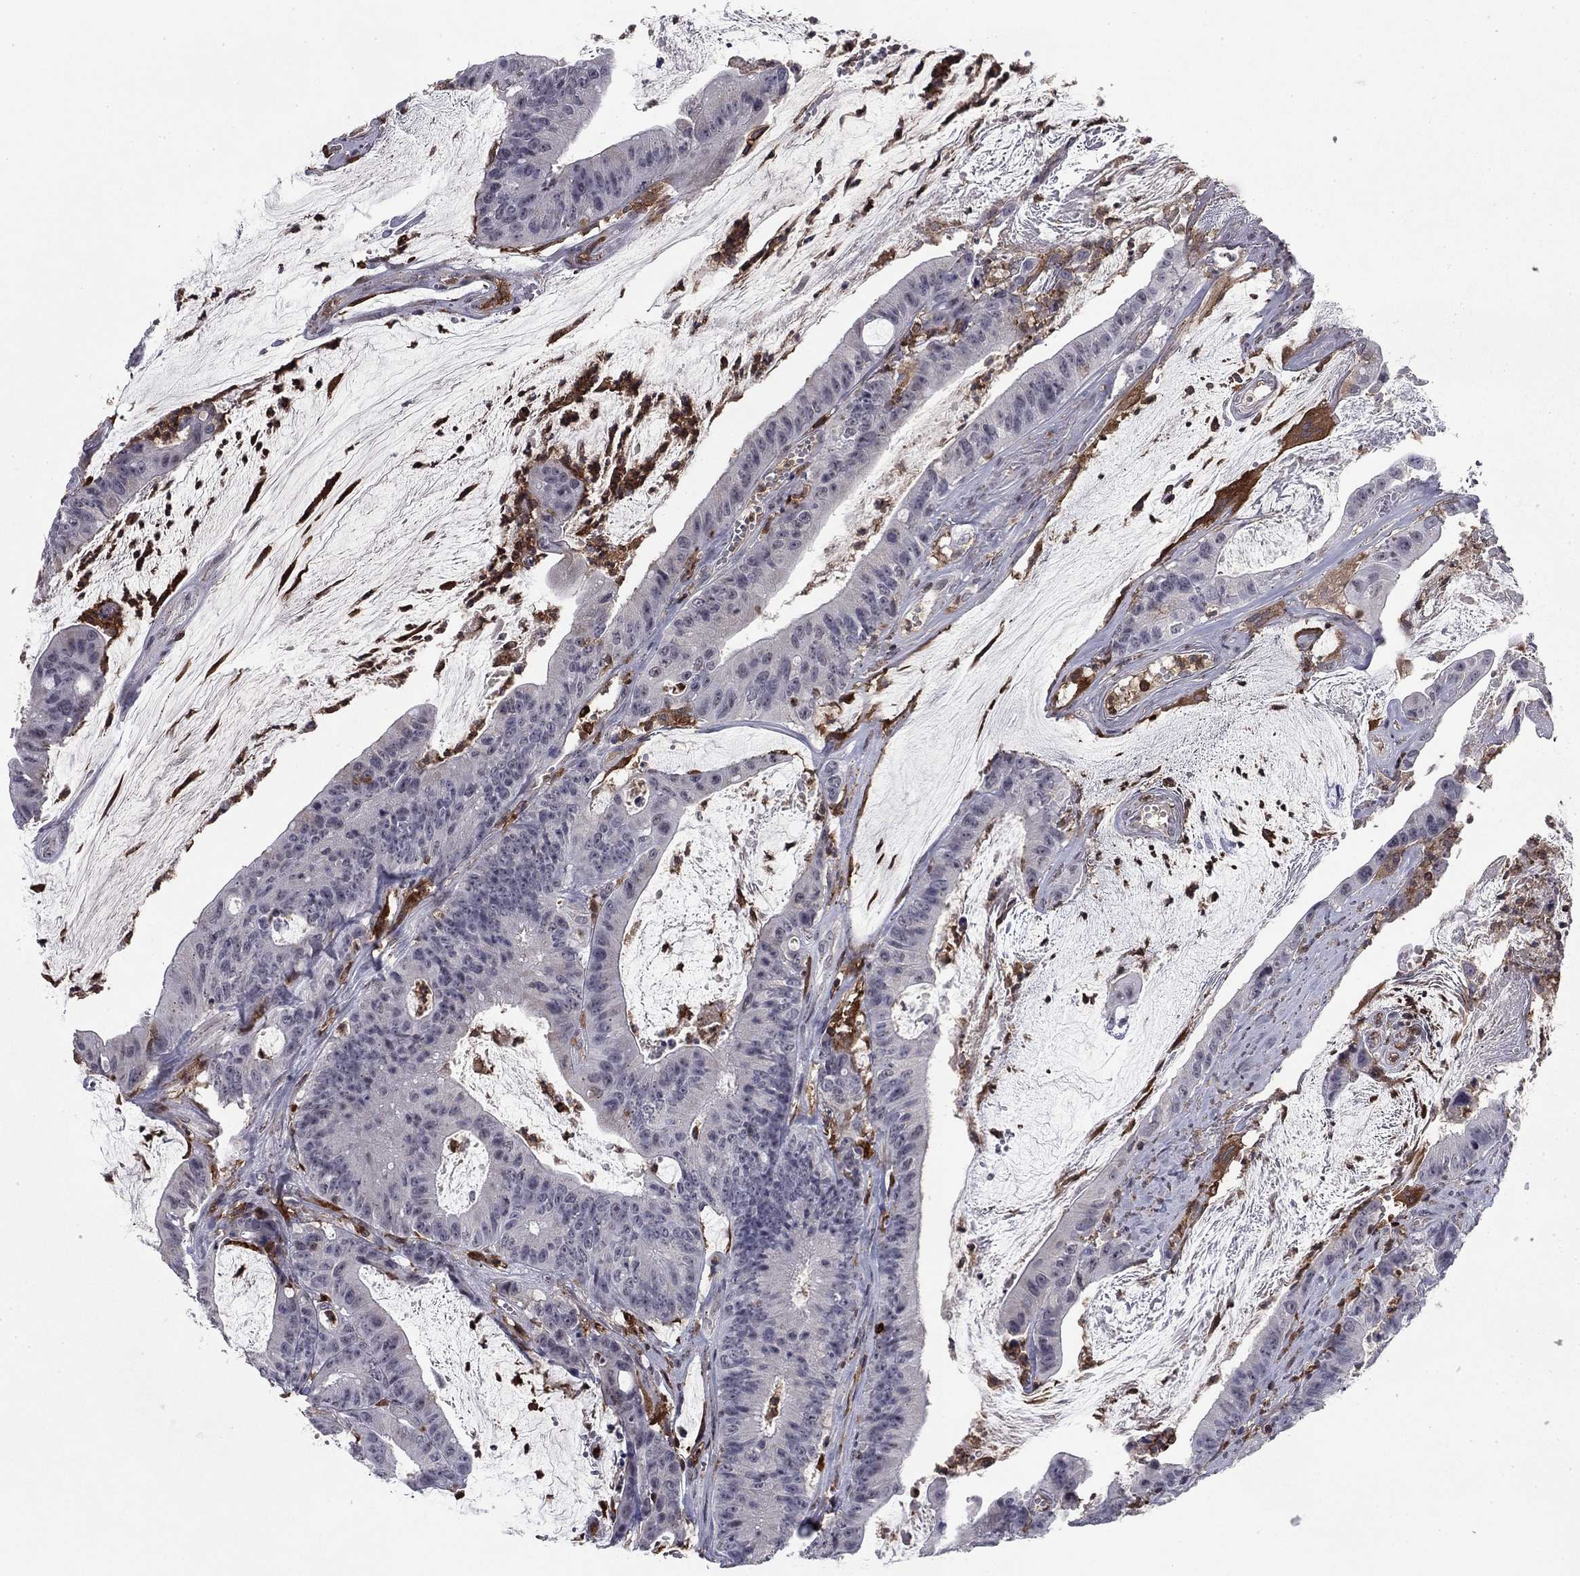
{"staining": {"intensity": "negative", "quantity": "none", "location": "none"}, "tissue": "colorectal cancer", "cell_type": "Tumor cells", "image_type": "cancer", "snomed": [{"axis": "morphology", "description": "Adenocarcinoma, NOS"}, {"axis": "topography", "description": "Colon"}], "caption": "Histopathology image shows no protein staining in tumor cells of colorectal adenocarcinoma tissue.", "gene": "PLCB2", "patient": {"sex": "female", "age": 69}}